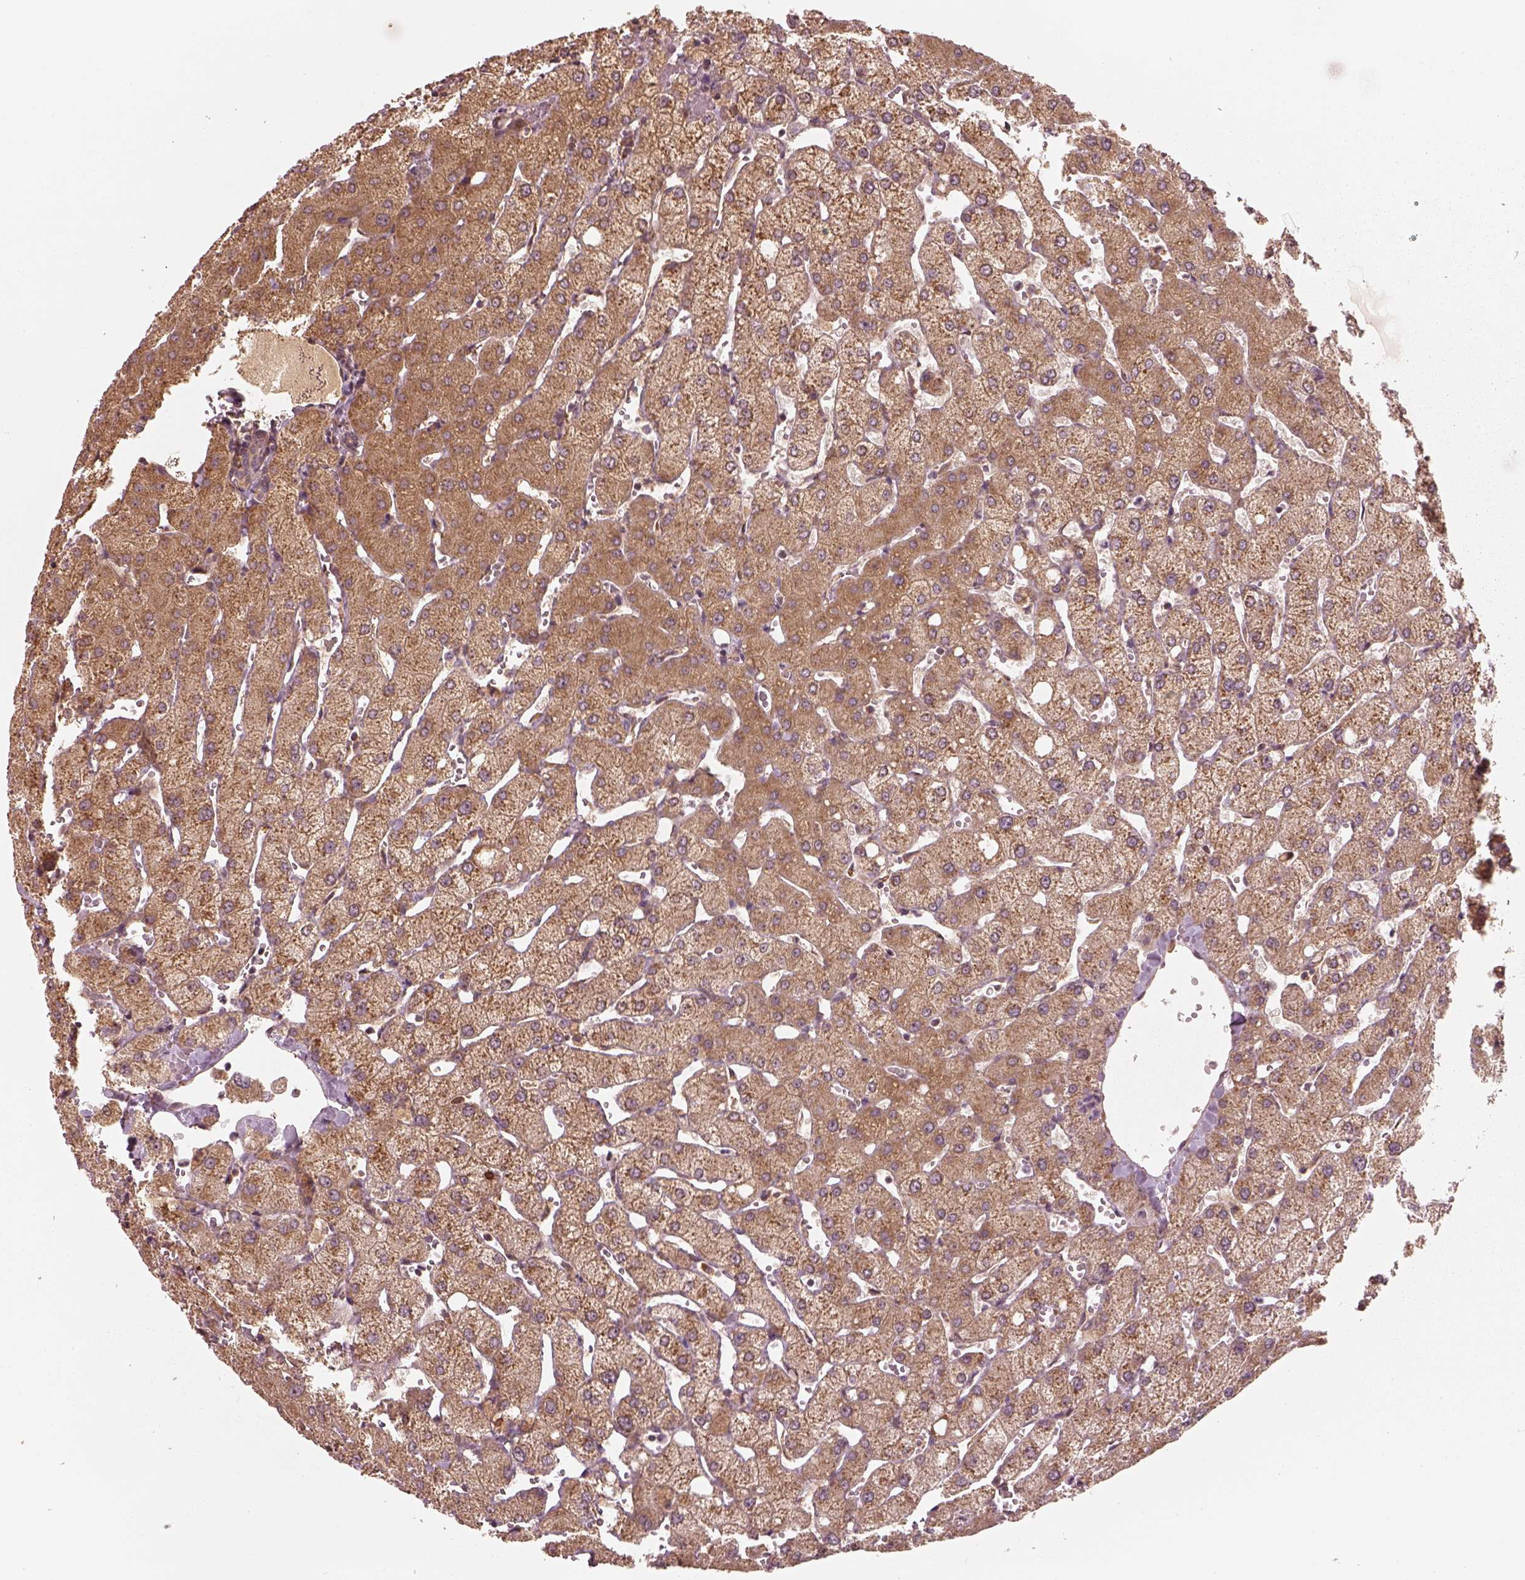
{"staining": {"intensity": "negative", "quantity": "none", "location": "none"}, "tissue": "liver", "cell_type": "Cholangiocytes", "image_type": "normal", "snomed": [{"axis": "morphology", "description": "Normal tissue, NOS"}, {"axis": "topography", "description": "Liver"}], "caption": "Cholangiocytes are negative for protein expression in benign human liver. (DAB IHC visualized using brightfield microscopy, high magnification).", "gene": "RPS5", "patient": {"sex": "female", "age": 54}}